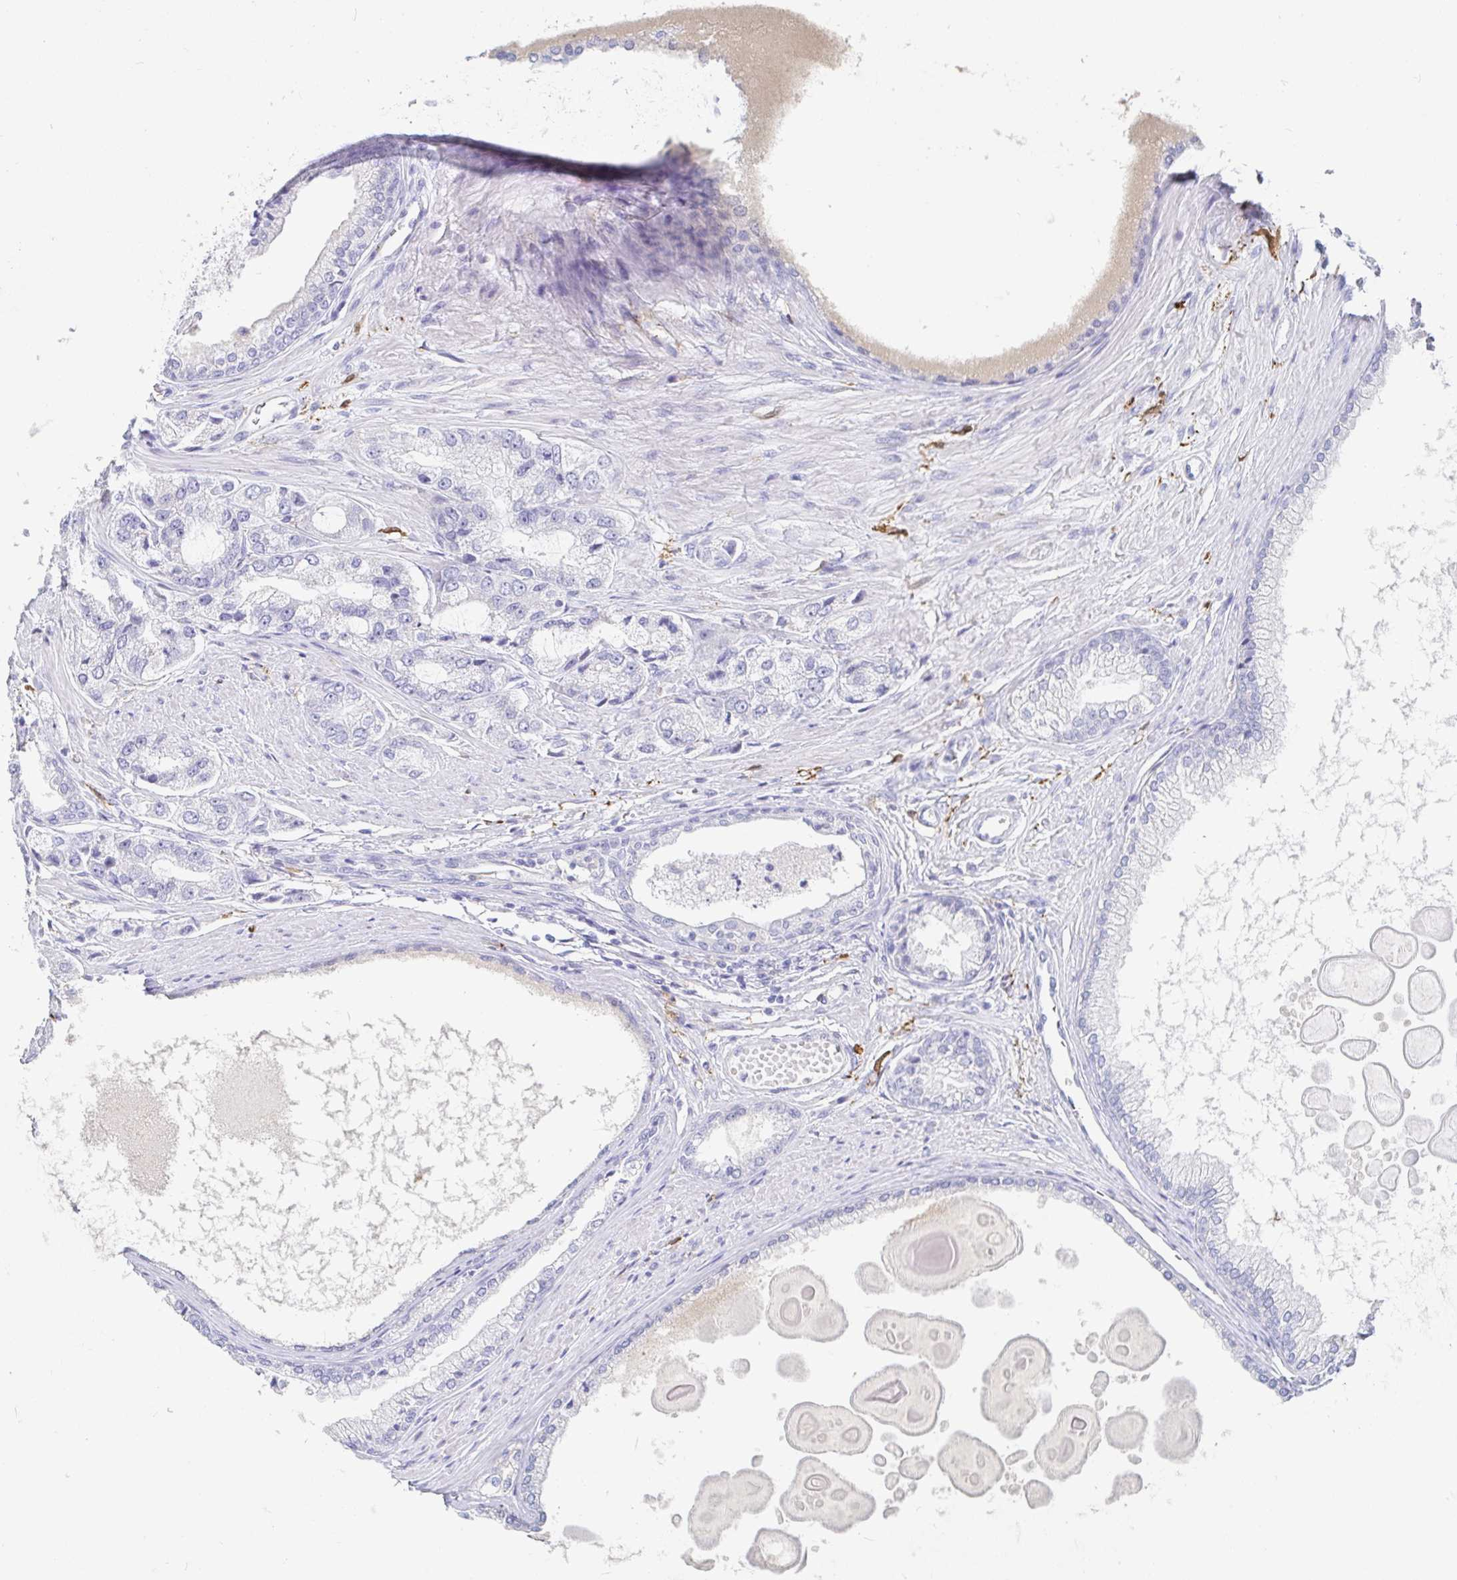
{"staining": {"intensity": "negative", "quantity": "none", "location": "none"}, "tissue": "prostate cancer", "cell_type": "Tumor cells", "image_type": "cancer", "snomed": [{"axis": "morphology", "description": "Adenocarcinoma, Low grade"}, {"axis": "topography", "description": "Prostate"}], "caption": "This is a photomicrograph of IHC staining of prostate low-grade adenocarcinoma, which shows no staining in tumor cells.", "gene": "OR2A4", "patient": {"sex": "male", "age": 69}}